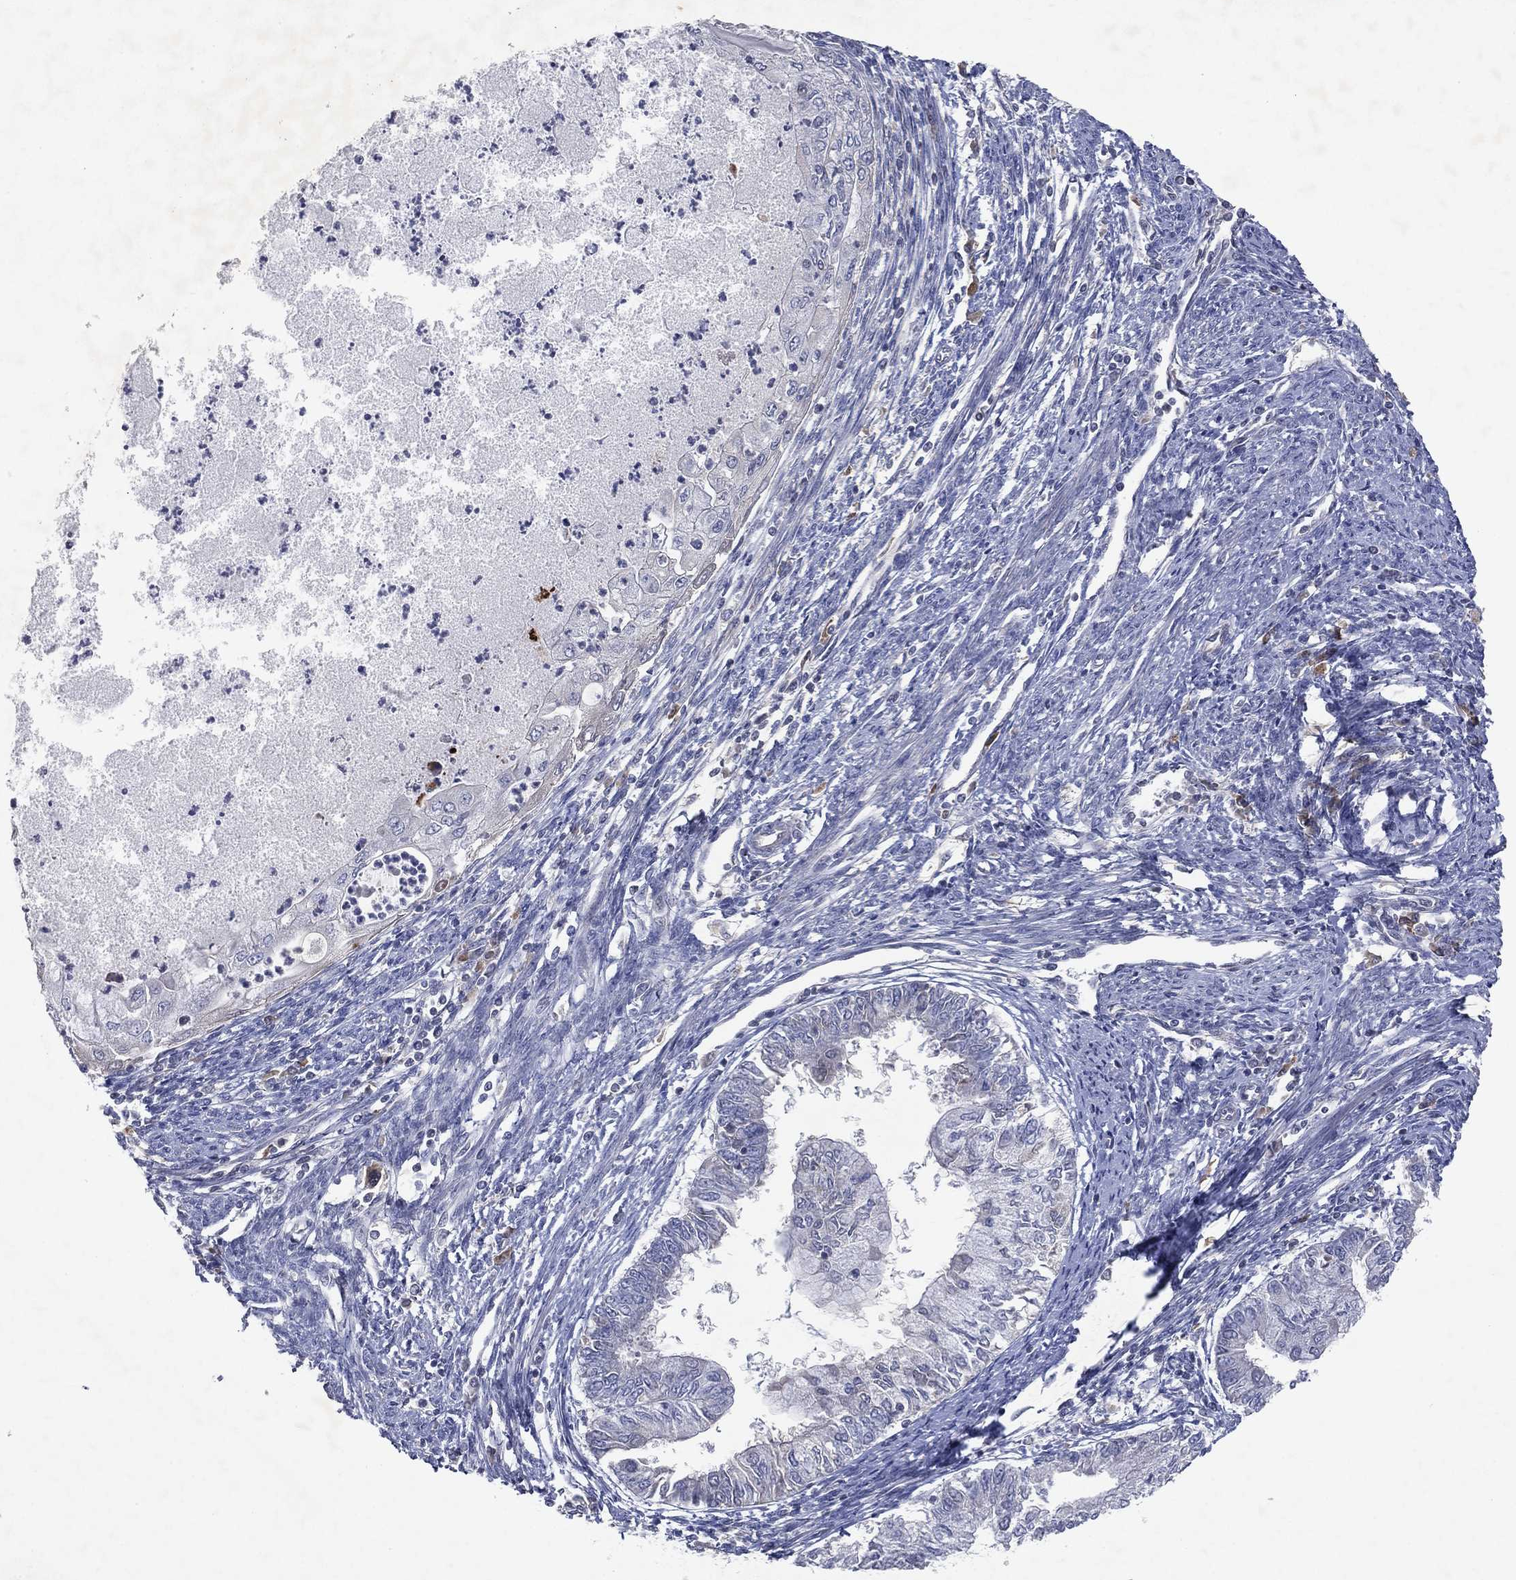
{"staining": {"intensity": "negative", "quantity": "none", "location": "none"}, "tissue": "endometrial cancer", "cell_type": "Tumor cells", "image_type": "cancer", "snomed": [{"axis": "morphology", "description": "Adenocarcinoma, NOS"}, {"axis": "topography", "description": "Endometrium"}], "caption": "DAB immunohistochemical staining of endometrial cancer (adenocarcinoma) demonstrates no significant positivity in tumor cells.", "gene": "FLI1", "patient": {"sex": "female", "age": 59}}